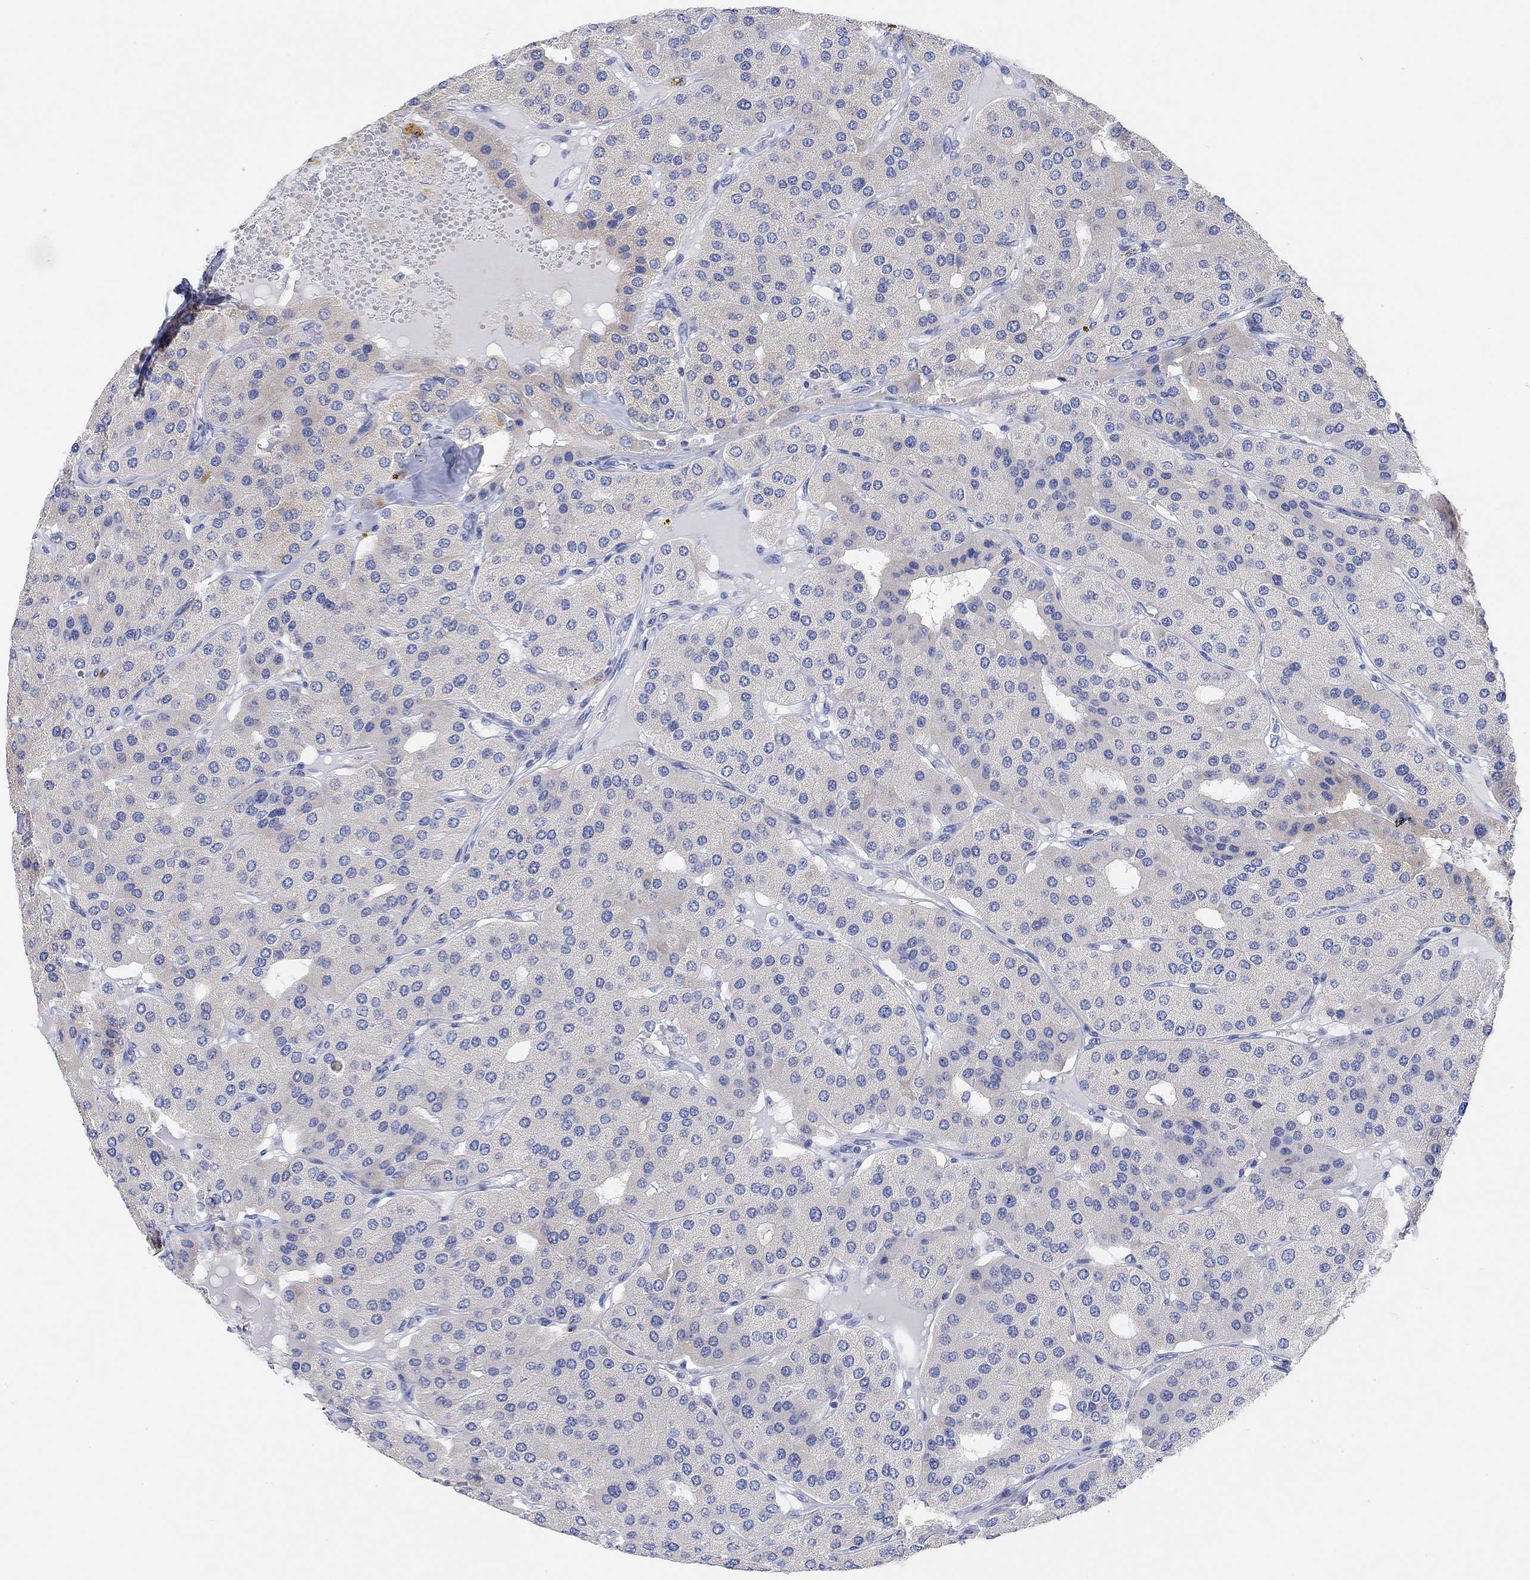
{"staining": {"intensity": "negative", "quantity": "none", "location": "none"}, "tissue": "parathyroid gland", "cell_type": "Glandular cells", "image_type": "normal", "snomed": [{"axis": "morphology", "description": "Normal tissue, NOS"}, {"axis": "morphology", "description": "Adenoma, NOS"}, {"axis": "topography", "description": "Parathyroid gland"}], "caption": "This is an IHC image of benign human parathyroid gland. There is no positivity in glandular cells.", "gene": "VAT1L", "patient": {"sex": "female", "age": 86}}